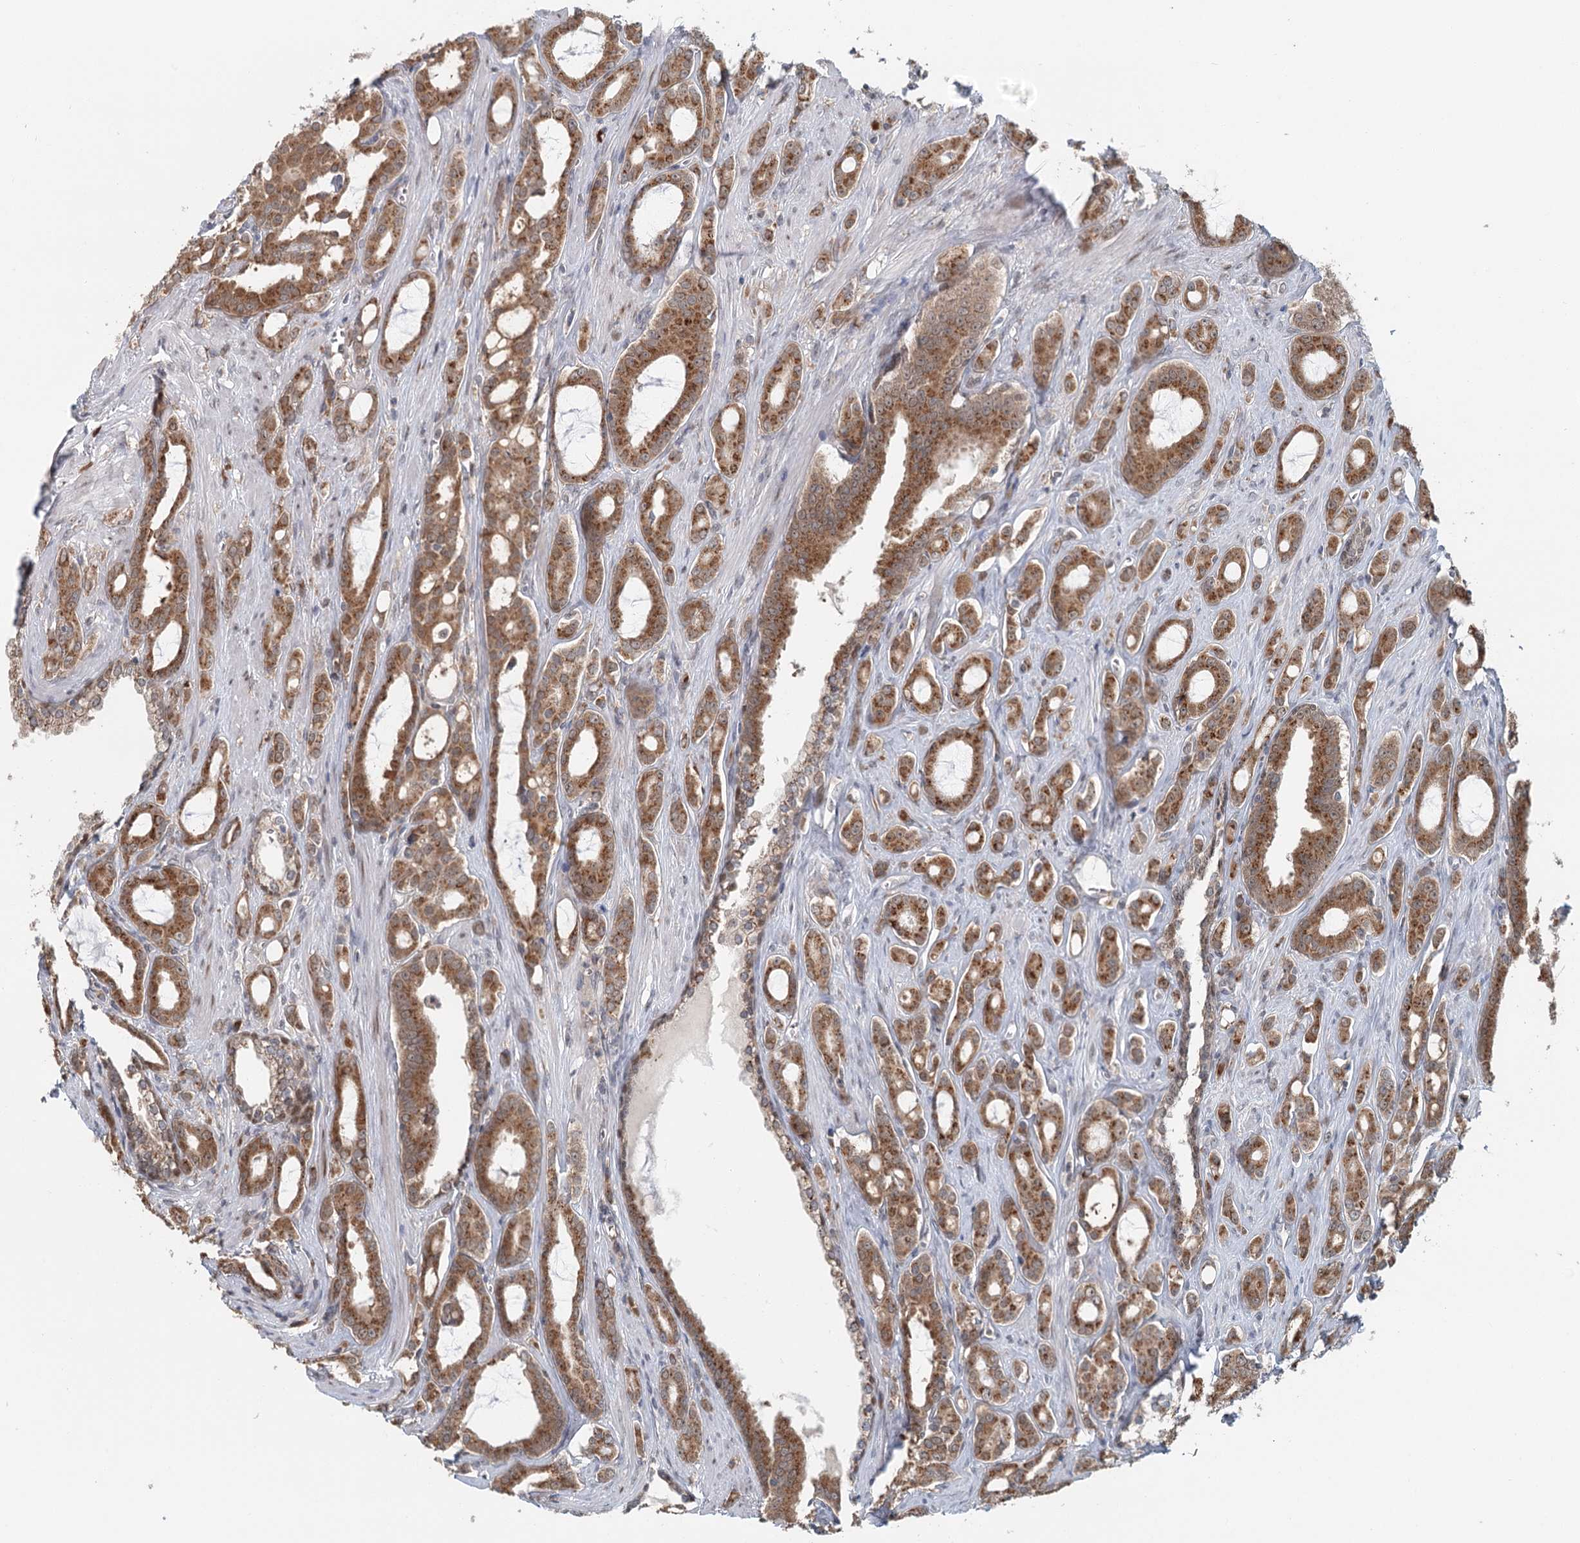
{"staining": {"intensity": "moderate", "quantity": ">75%", "location": "cytoplasmic/membranous"}, "tissue": "prostate cancer", "cell_type": "Tumor cells", "image_type": "cancer", "snomed": [{"axis": "morphology", "description": "Adenocarcinoma, High grade"}, {"axis": "topography", "description": "Prostate"}], "caption": "Brown immunohistochemical staining in prostate cancer (high-grade adenocarcinoma) demonstrates moderate cytoplasmic/membranous expression in about >75% of tumor cells. The staining was performed using DAB (3,3'-diaminobenzidine), with brown indicating positive protein expression. Nuclei are stained blue with hematoxylin.", "gene": "ADK", "patient": {"sex": "male", "age": 72}}